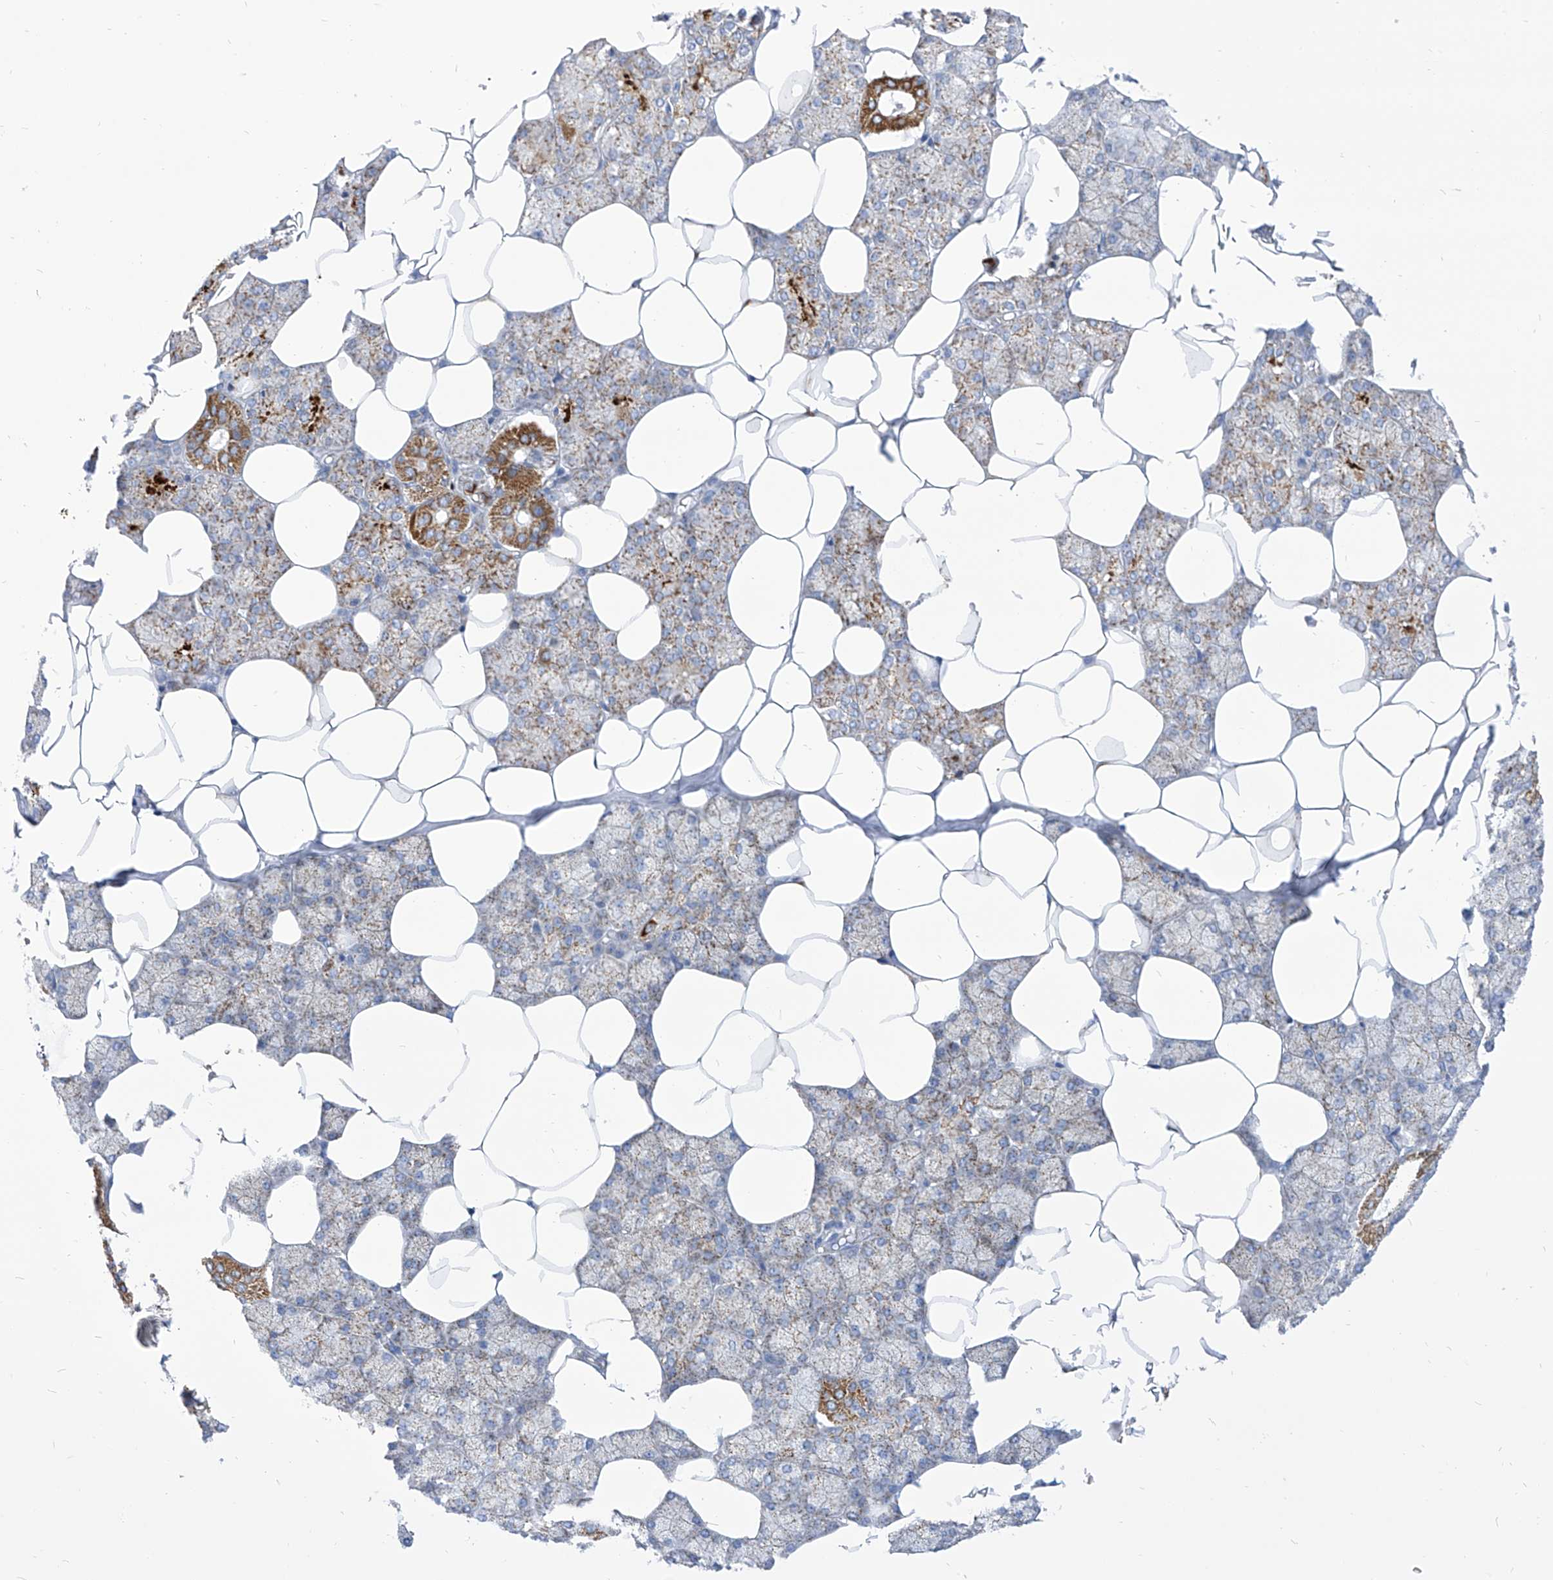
{"staining": {"intensity": "moderate", "quantity": "25%-75%", "location": "cytoplasmic/membranous"}, "tissue": "salivary gland", "cell_type": "Glandular cells", "image_type": "normal", "snomed": [{"axis": "morphology", "description": "Normal tissue, NOS"}, {"axis": "topography", "description": "Salivary gland"}], "caption": "Approximately 25%-75% of glandular cells in normal human salivary gland show moderate cytoplasmic/membranous protein expression as visualized by brown immunohistochemical staining.", "gene": "COQ3", "patient": {"sex": "male", "age": 62}}